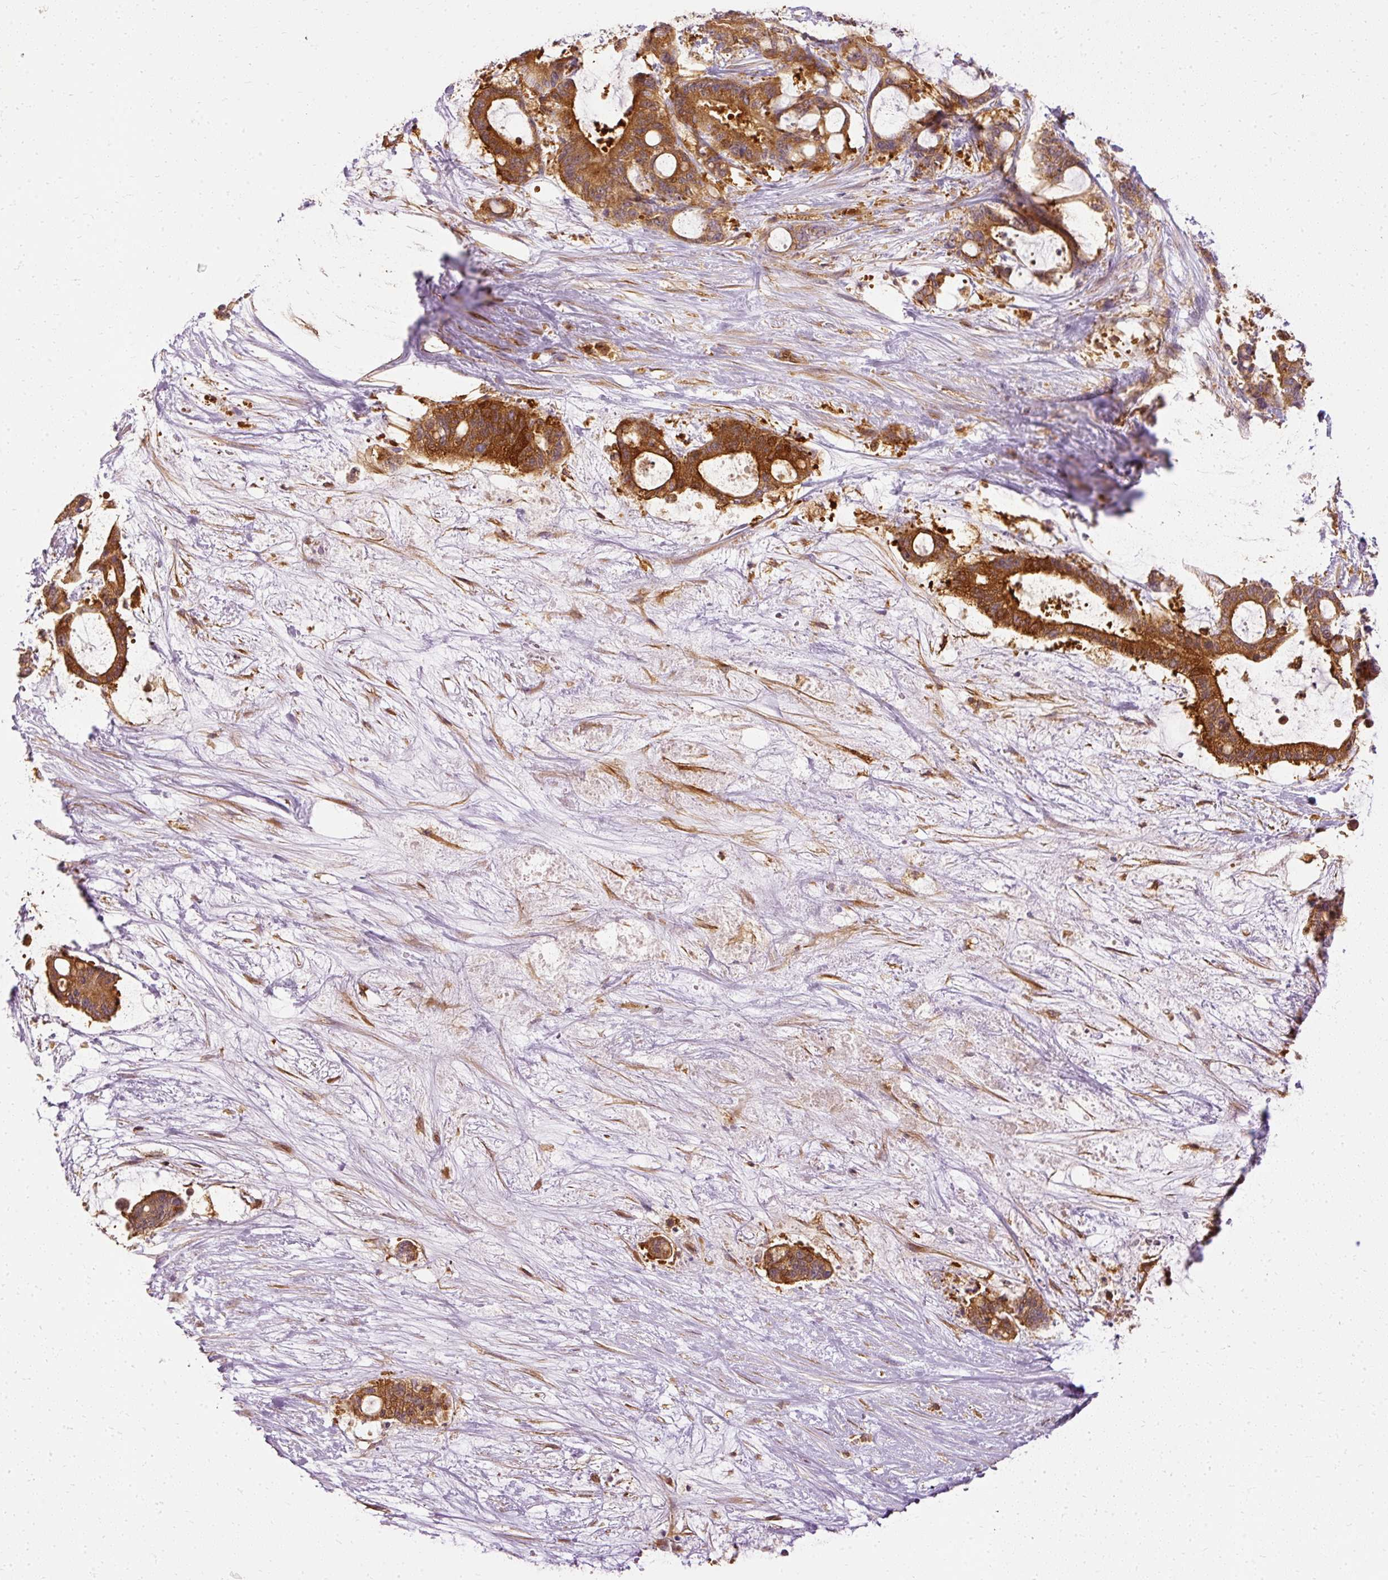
{"staining": {"intensity": "strong", "quantity": ">75%", "location": "cytoplasmic/membranous"}, "tissue": "liver cancer", "cell_type": "Tumor cells", "image_type": "cancer", "snomed": [{"axis": "morphology", "description": "Normal tissue, NOS"}, {"axis": "morphology", "description": "Cholangiocarcinoma"}, {"axis": "topography", "description": "Liver"}, {"axis": "topography", "description": "Peripheral nerve tissue"}], "caption": "Liver cancer (cholangiocarcinoma) stained for a protein exhibits strong cytoplasmic/membranous positivity in tumor cells. (DAB (3,3'-diaminobenzidine) = brown stain, brightfield microscopy at high magnification).", "gene": "ARMH3", "patient": {"sex": "female", "age": 73}}